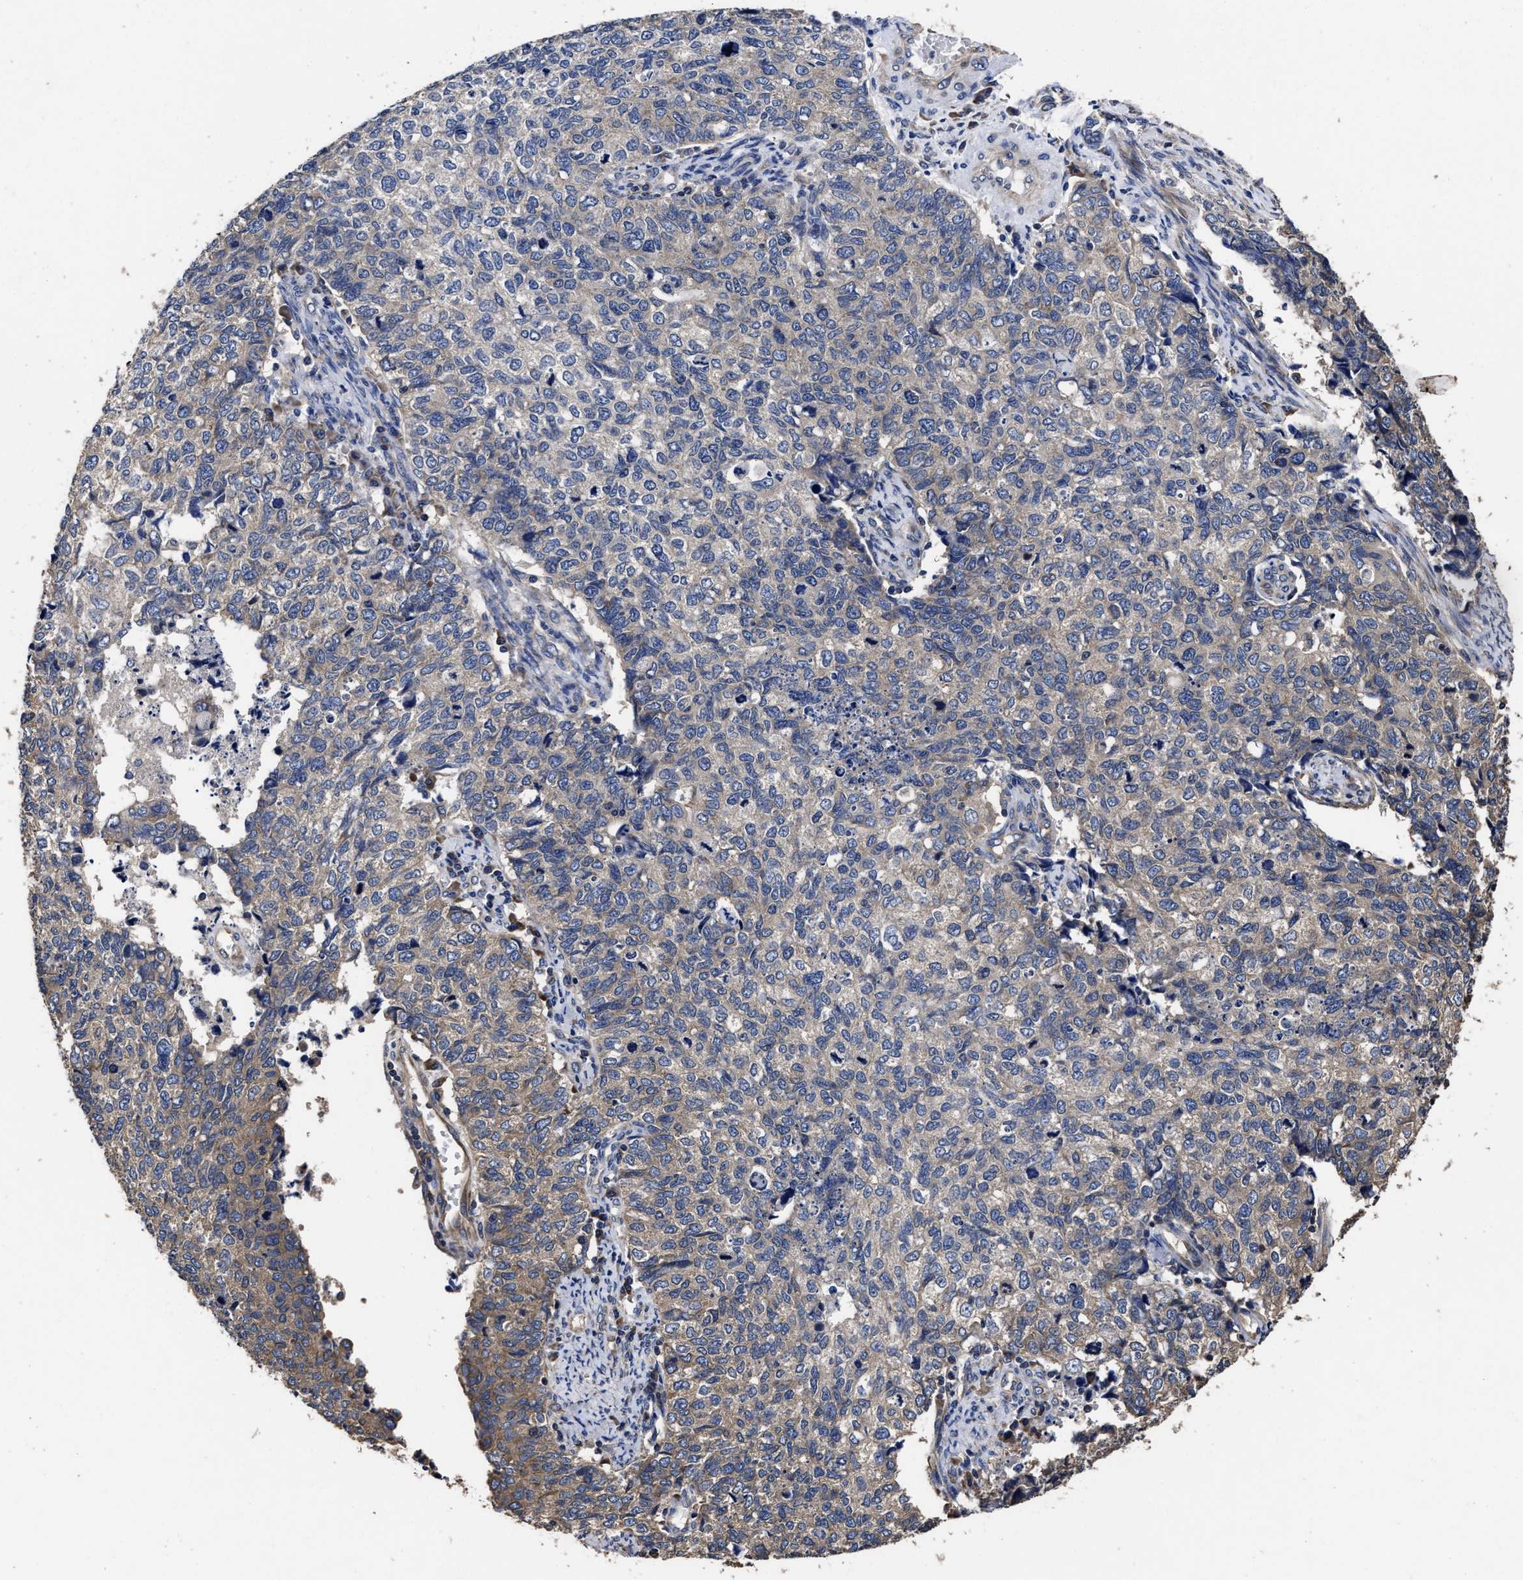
{"staining": {"intensity": "negative", "quantity": "none", "location": "none"}, "tissue": "cervical cancer", "cell_type": "Tumor cells", "image_type": "cancer", "snomed": [{"axis": "morphology", "description": "Squamous cell carcinoma, NOS"}, {"axis": "topography", "description": "Cervix"}], "caption": "Immunohistochemistry (IHC) photomicrograph of neoplastic tissue: human cervical cancer stained with DAB (3,3'-diaminobenzidine) displays no significant protein expression in tumor cells.", "gene": "AVEN", "patient": {"sex": "female", "age": 63}}